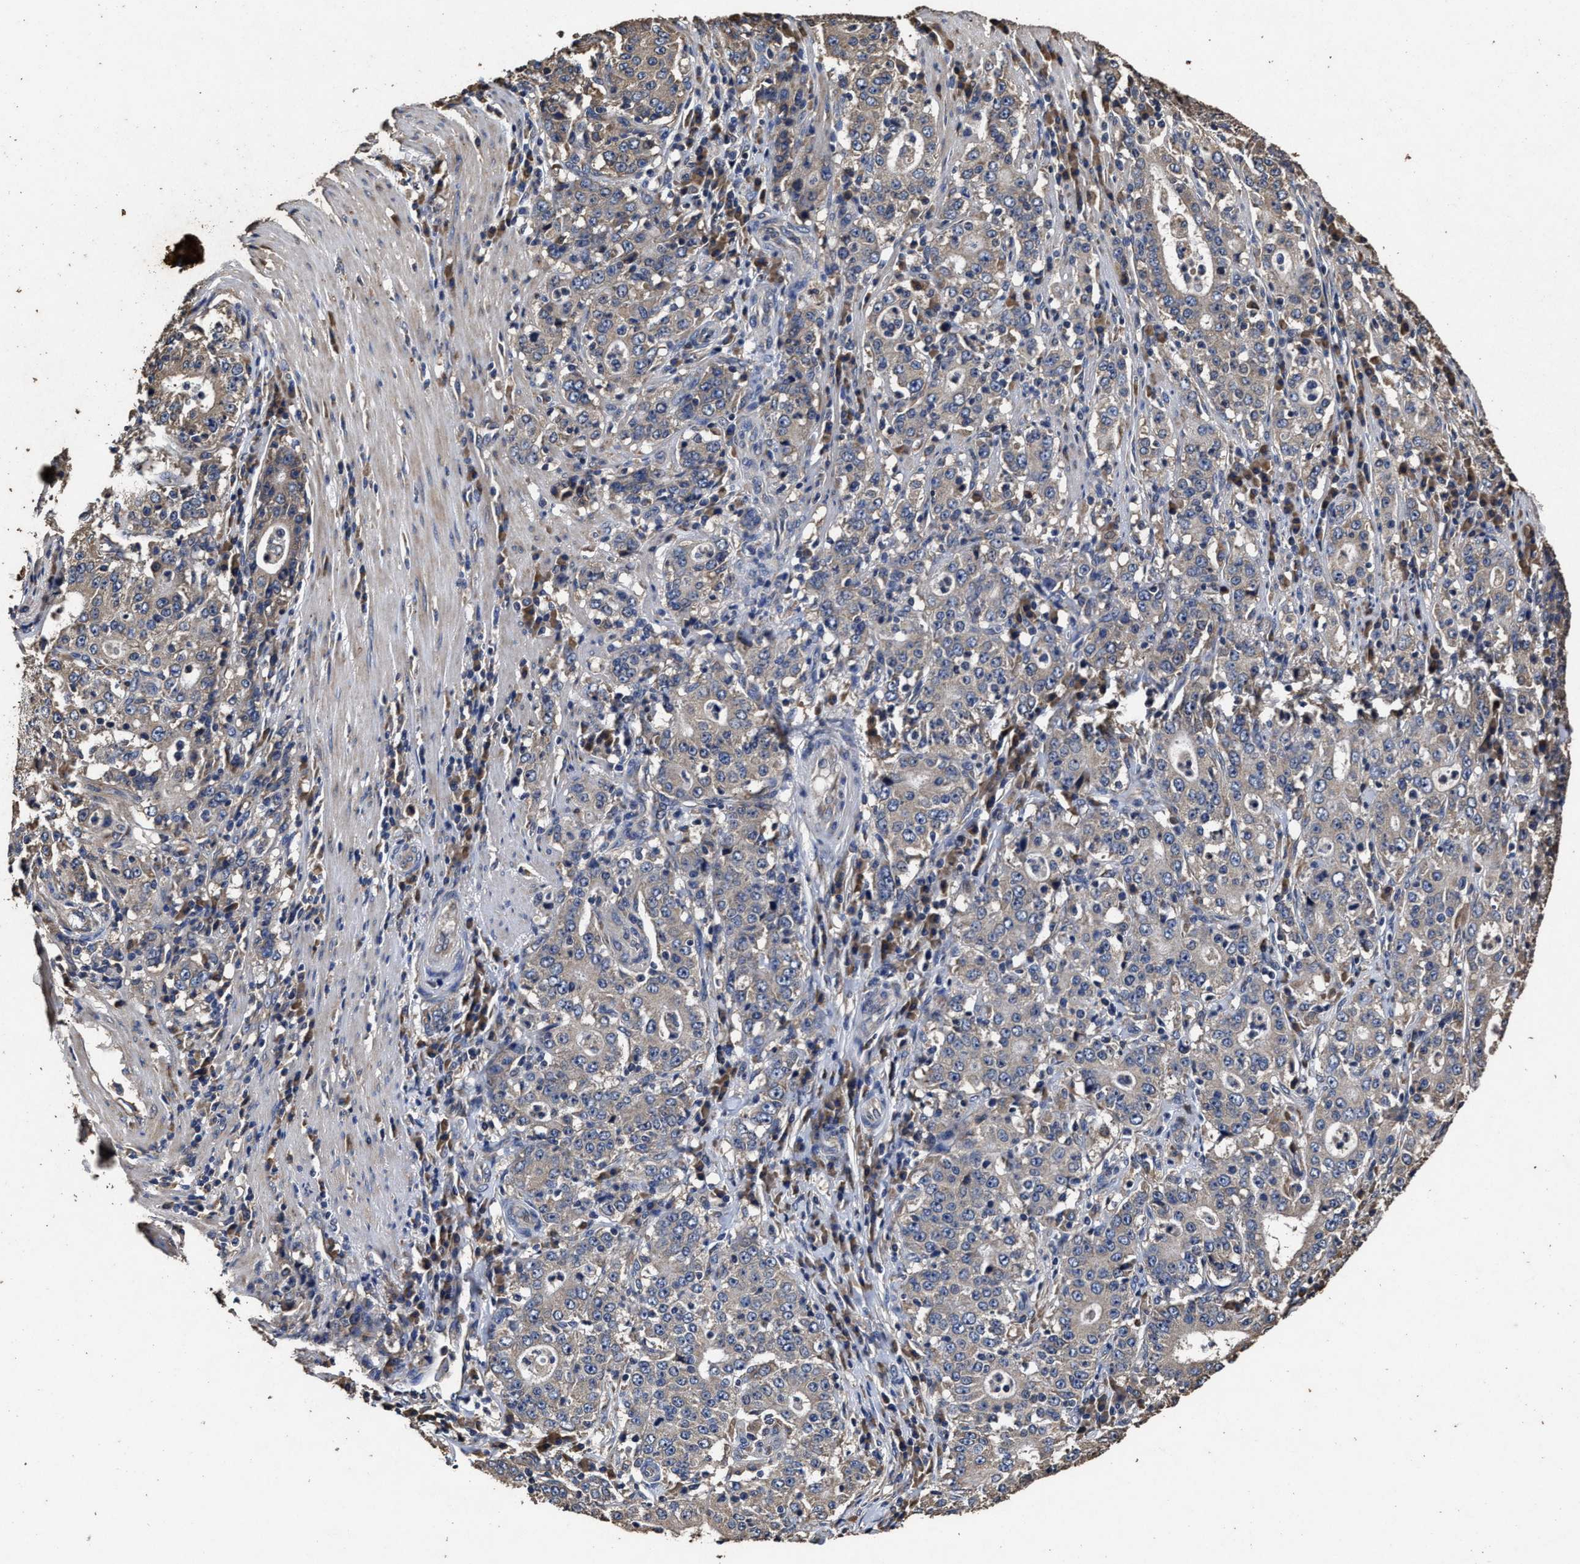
{"staining": {"intensity": "weak", "quantity": "<25%", "location": "cytoplasmic/membranous"}, "tissue": "stomach cancer", "cell_type": "Tumor cells", "image_type": "cancer", "snomed": [{"axis": "morphology", "description": "Normal tissue, NOS"}, {"axis": "morphology", "description": "Adenocarcinoma, NOS"}, {"axis": "topography", "description": "Stomach, upper"}, {"axis": "topography", "description": "Stomach"}], "caption": "IHC photomicrograph of stomach cancer (adenocarcinoma) stained for a protein (brown), which shows no staining in tumor cells.", "gene": "PPM1K", "patient": {"sex": "male", "age": 59}}